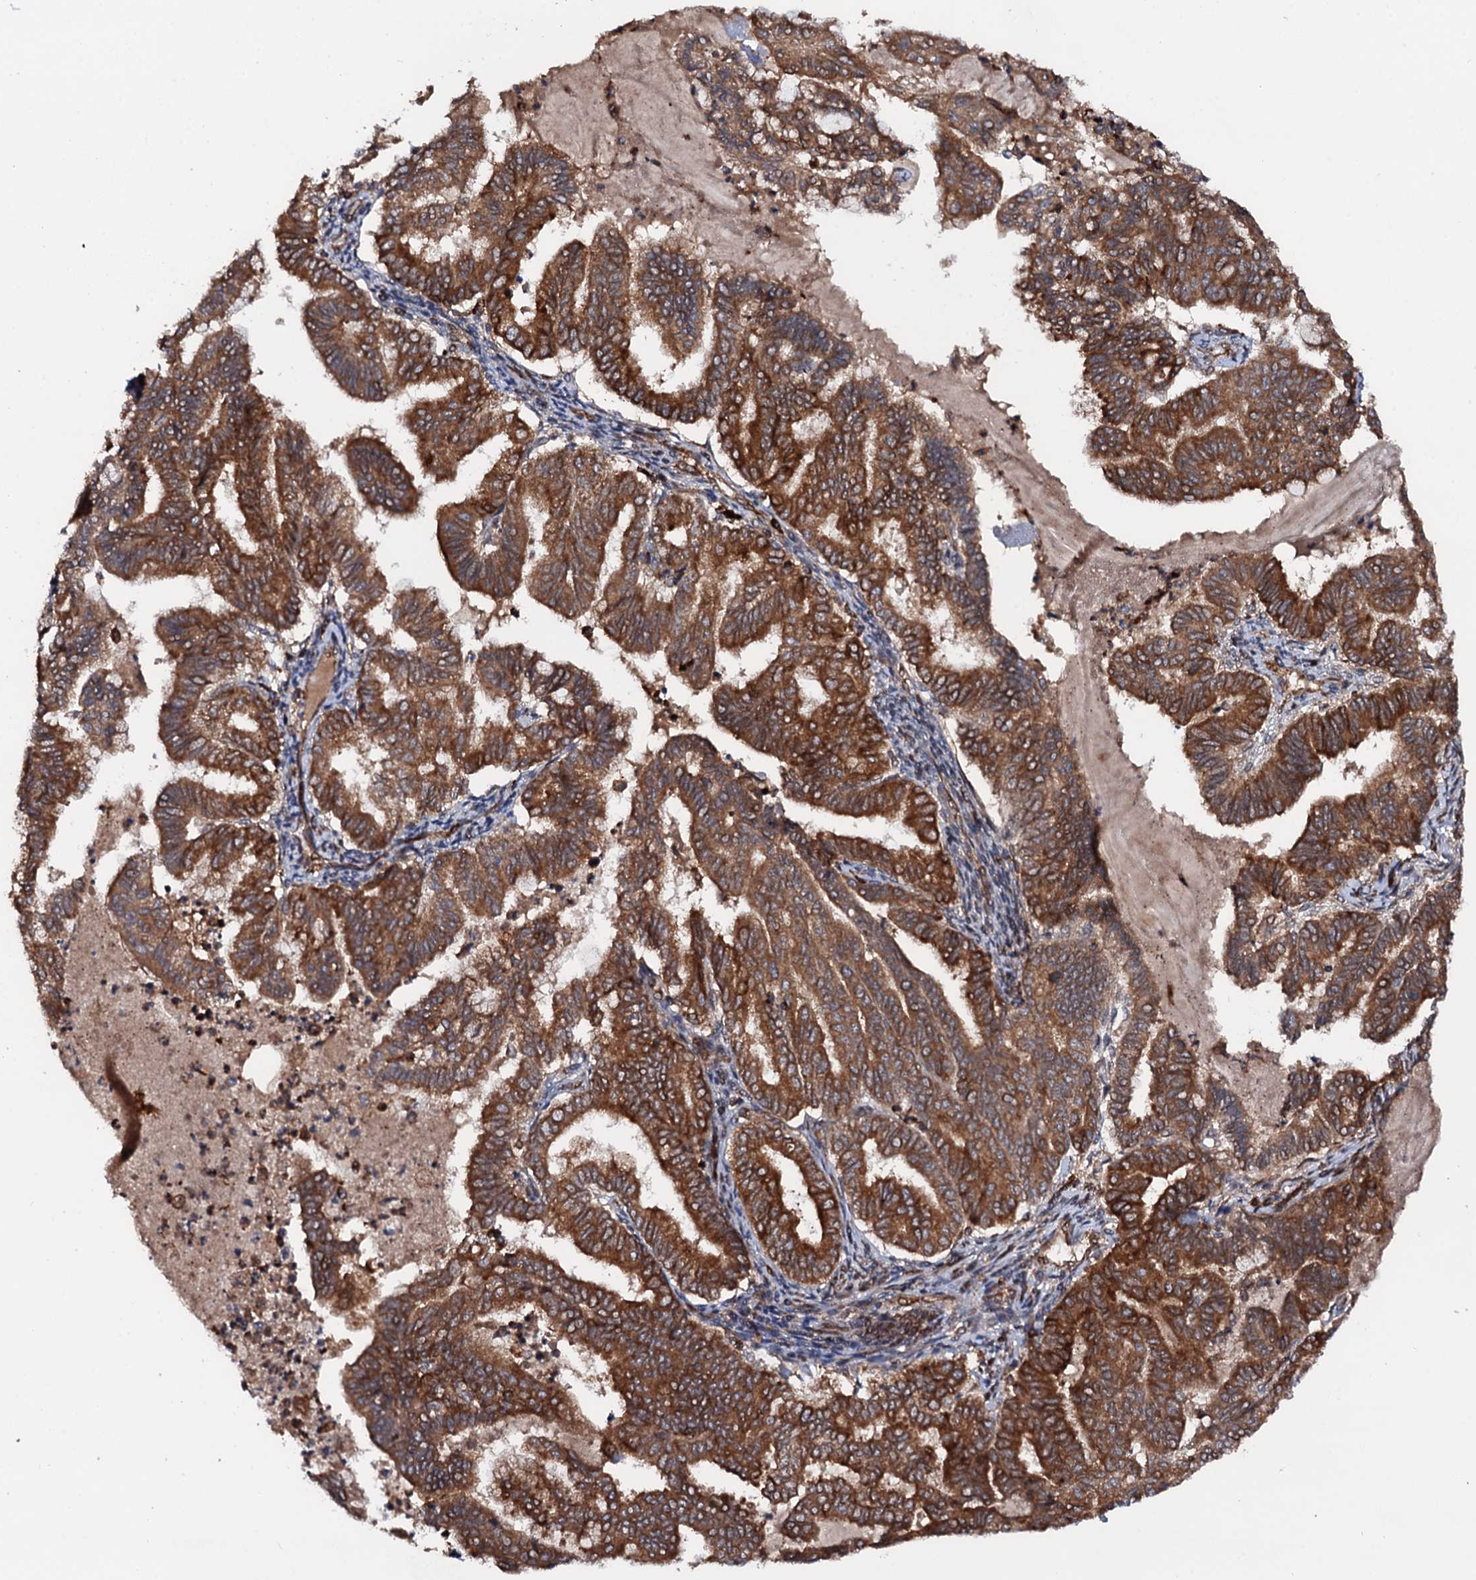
{"staining": {"intensity": "strong", "quantity": ">75%", "location": "cytoplasmic/membranous"}, "tissue": "endometrial cancer", "cell_type": "Tumor cells", "image_type": "cancer", "snomed": [{"axis": "morphology", "description": "Adenocarcinoma, NOS"}, {"axis": "topography", "description": "Endometrium"}], "caption": "DAB (3,3'-diaminobenzidine) immunohistochemical staining of human endometrial cancer demonstrates strong cytoplasmic/membranous protein positivity in approximately >75% of tumor cells.", "gene": "BORA", "patient": {"sex": "female", "age": 79}}